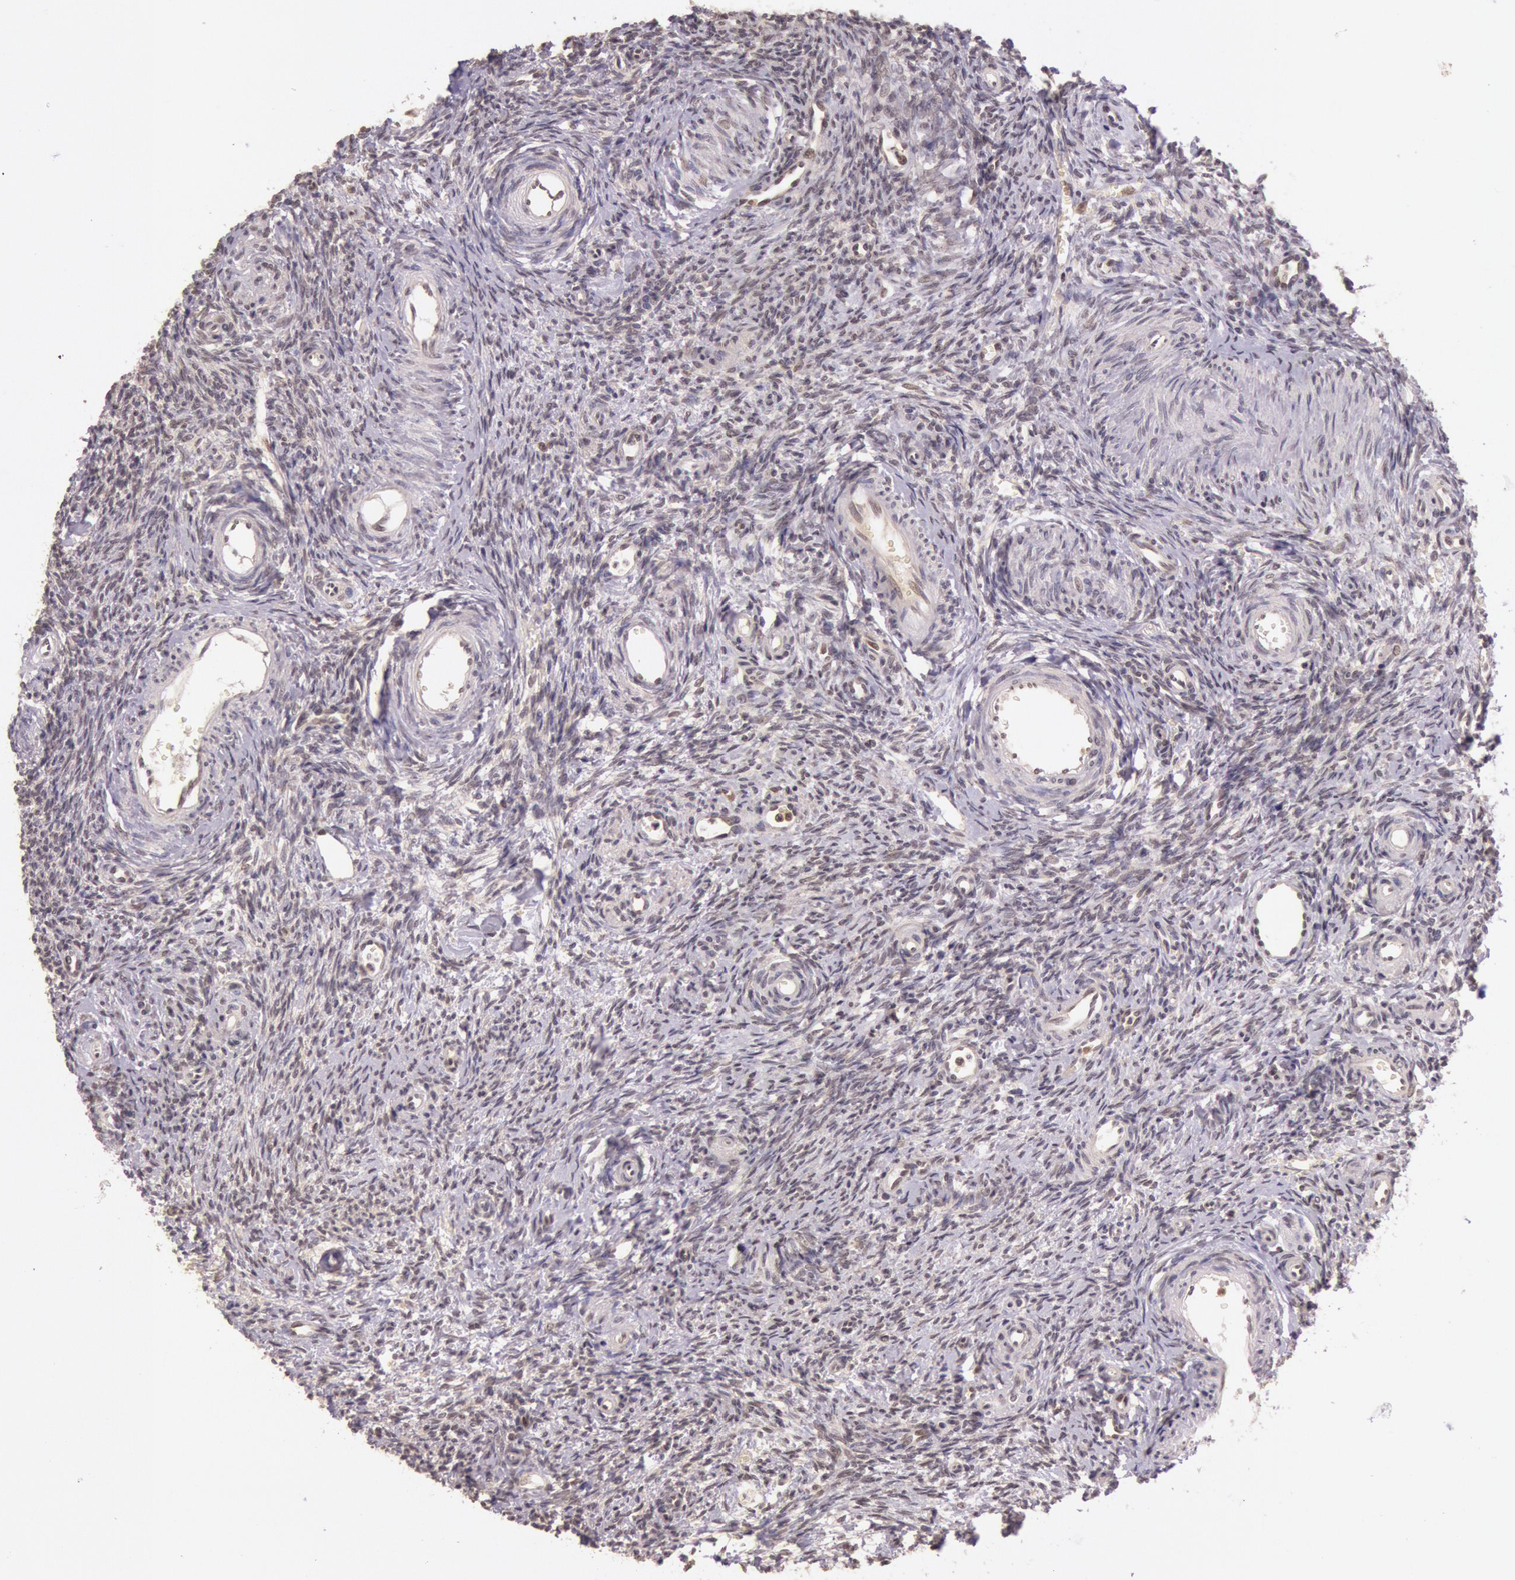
{"staining": {"intensity": "weak", "quantity": "<25%", "location": "cytoplasmic/membranous"}, "tissue": "ovary", "cell_type": "Follicle cells", "image_type": "normal", "snomed": [{"axis": "morphology", "description": "Normal tissue, NOS"}, {"axis": "topography", "description": "Ovary"}], "caption": "There is no significant staining in follicle cells of ovary. Nuclei are stained in blue.", "gene": "RTL10", "patient": {"sex": "female", "age": 39}}